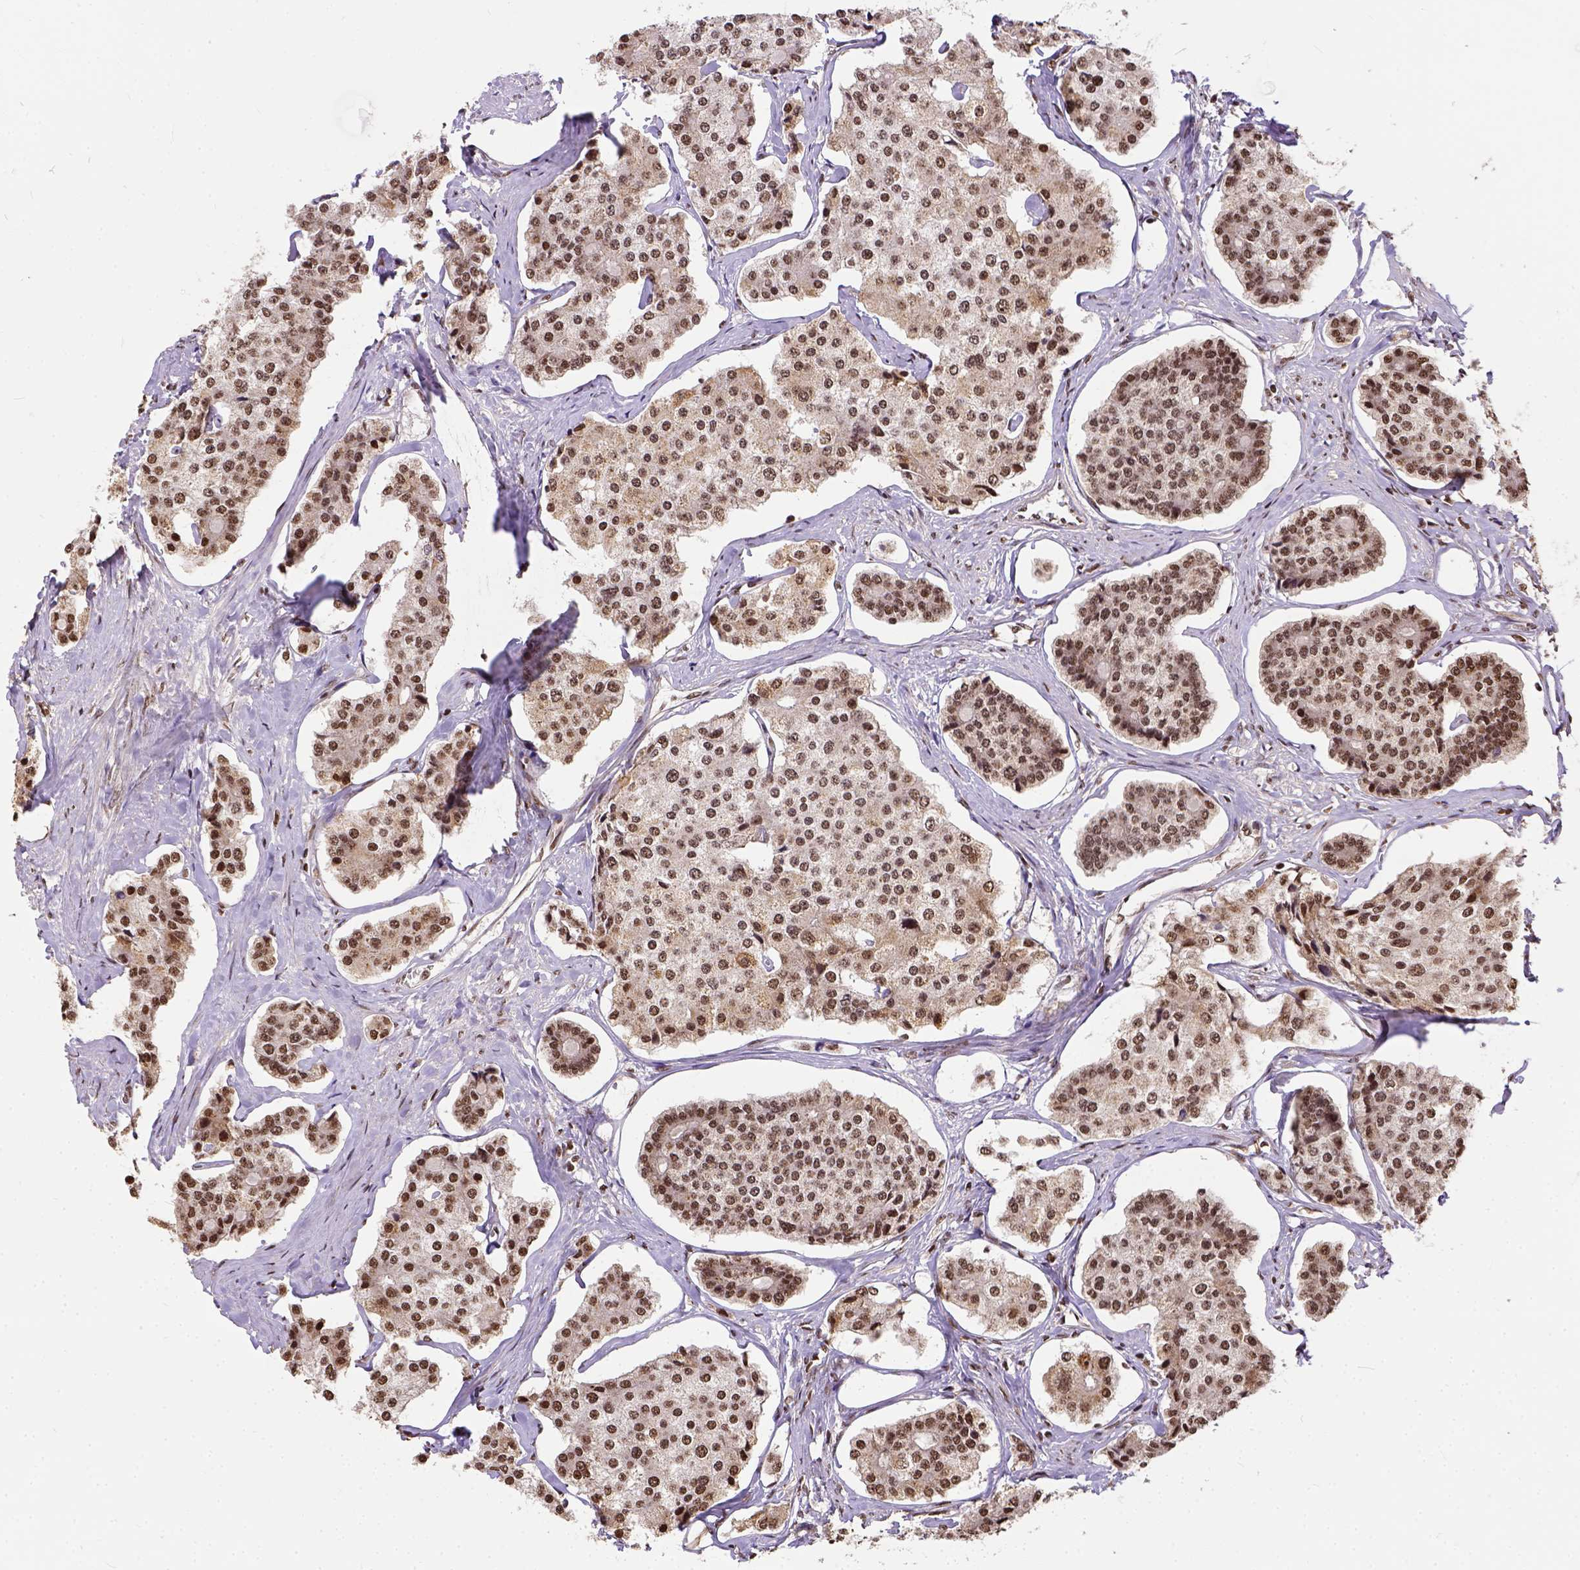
{"staining": {"intensity": "moderate", "quantity": ">75%", "location": "nuclear"}, "tissue": "carcinoid", "cell_type": "Tumor cells", "image_type": "cancer", "snomed": [{"axis": "morphology", "description": "Carcinoid, malignant, NOS"}, {"axis": "topography", "description": "Small intestine"}], "caption": "Immunohistochemistry of human carcinoid (malignant) exhibits medium levels of moderate nuclear staining in approximately >75% of tumor cells.", "gene": "NACC1", "patient": {"sex": "female", "age": 65}}